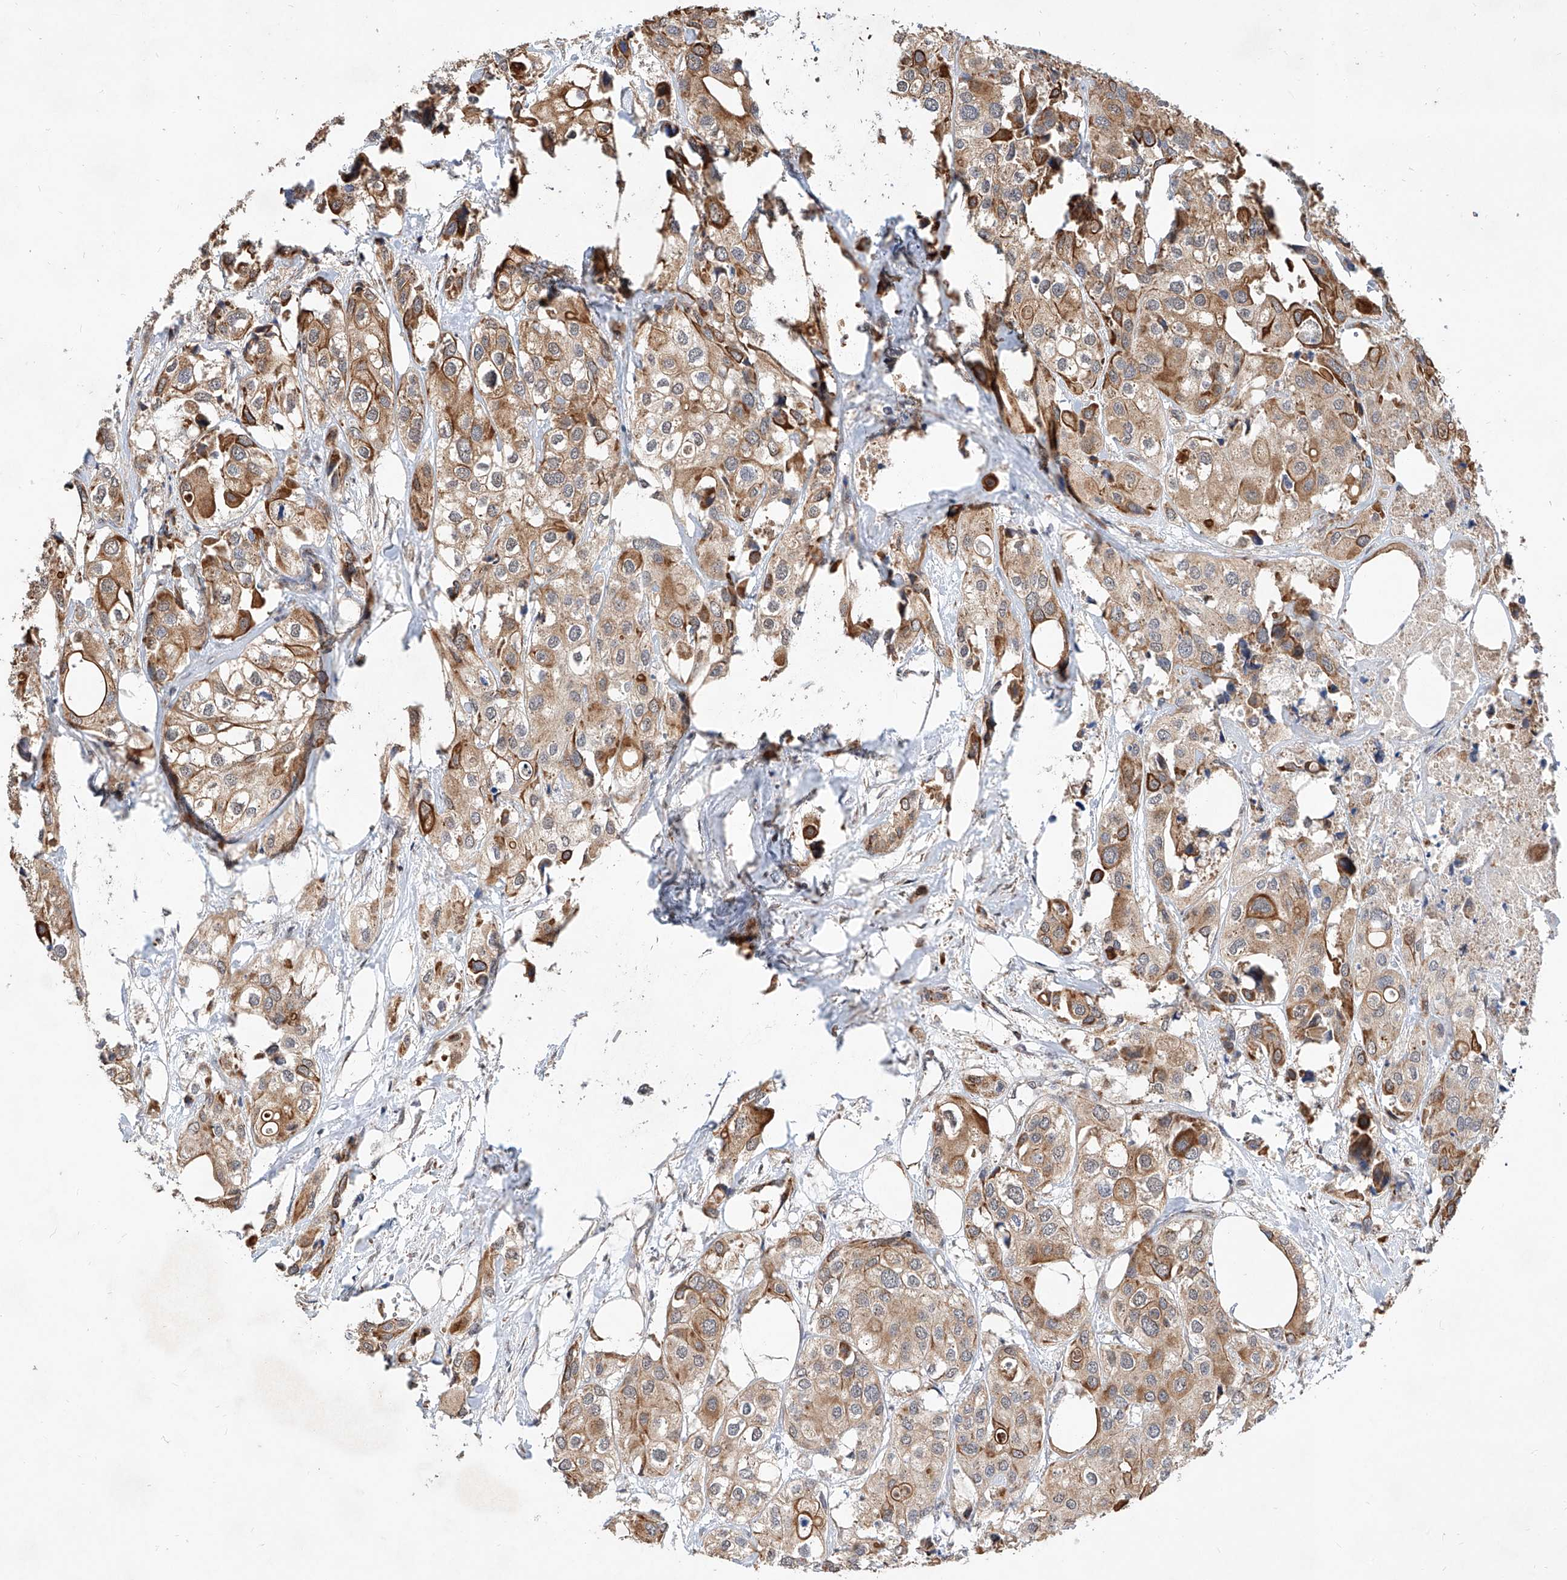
{"staining": {"intensity": "moderate", "quantity": ">75%", "location": "cytoplasmic/membranous"}, "tissue": "urothelial cancer", "cell_type": "Tumor cells", "image_type": "cancer", "snomed": [{"axis": "morphology", "description": "Urothelial carcinoma, High grade"}, {"axis": "topography", "description": "Urinary bladder"}], "caption": "Tumor cells exhibit medium levels of moderate cytoplasmic/membranous staining in about >75% of cells in human urothelial cancer.", "gene": "MFSD4B", "patient": {"sex": "male", "age": 64}}